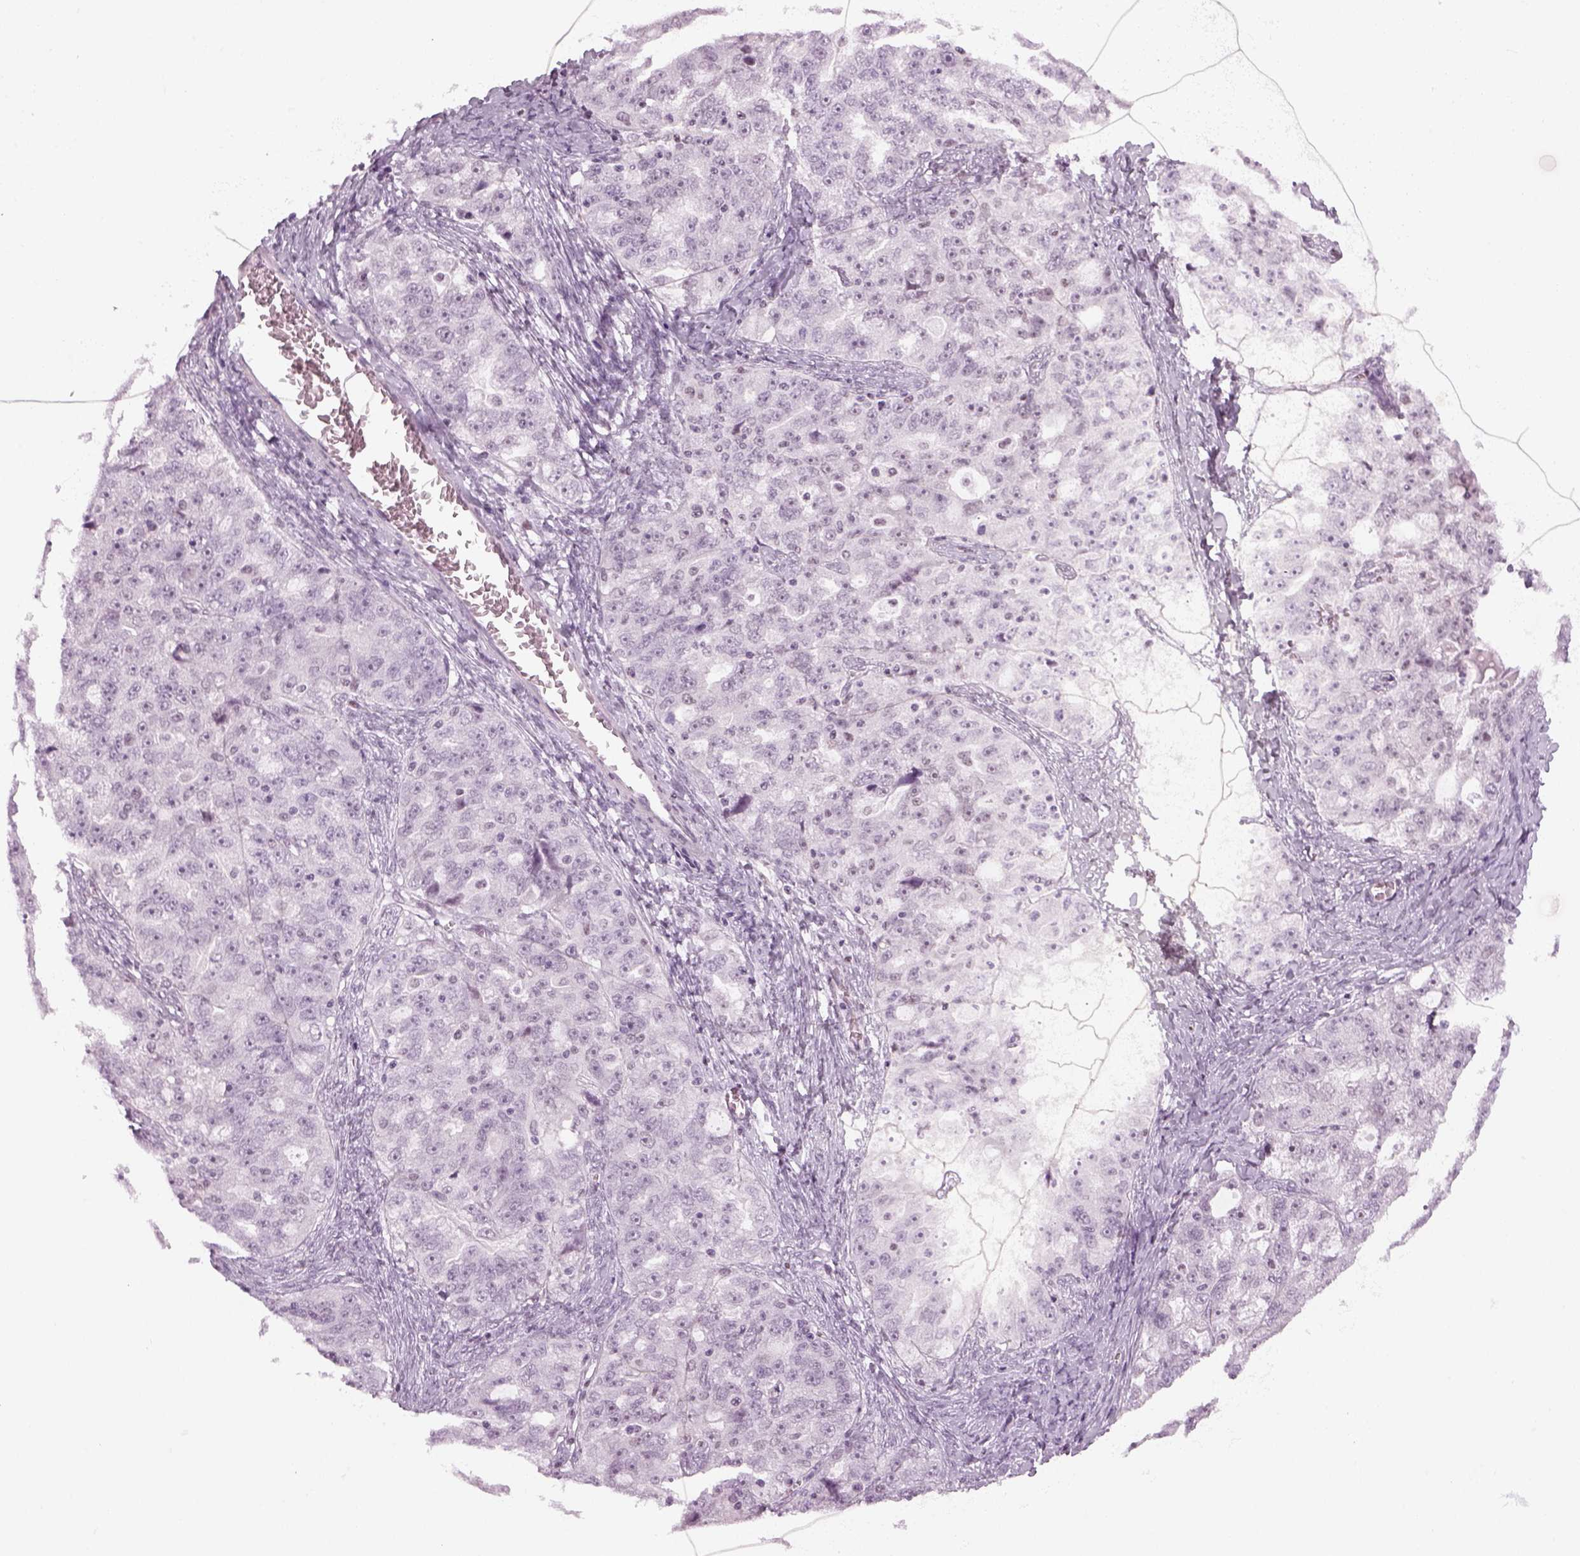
{"staining": {"intensity": "negative", "quantity": "none", "location": "none"}, "tissue": "ovarian cancer", "cell_type": "Tumor cells", "image_type": "cancer", "snomed": [{"axis": "morphology", "description": "Cystadenocarcinoma, serous, NOS"}, {"axis": "topography", "description": "Ovary"}], "caption": "Immunohistochemistry (IHC) image of ovarian serous cystadenocarcinoma stained for a protein (brown), which exhibits no staining in tumor cells.", "gene": "KCNG2", "patient": {"sex": "female", "age": 51}}